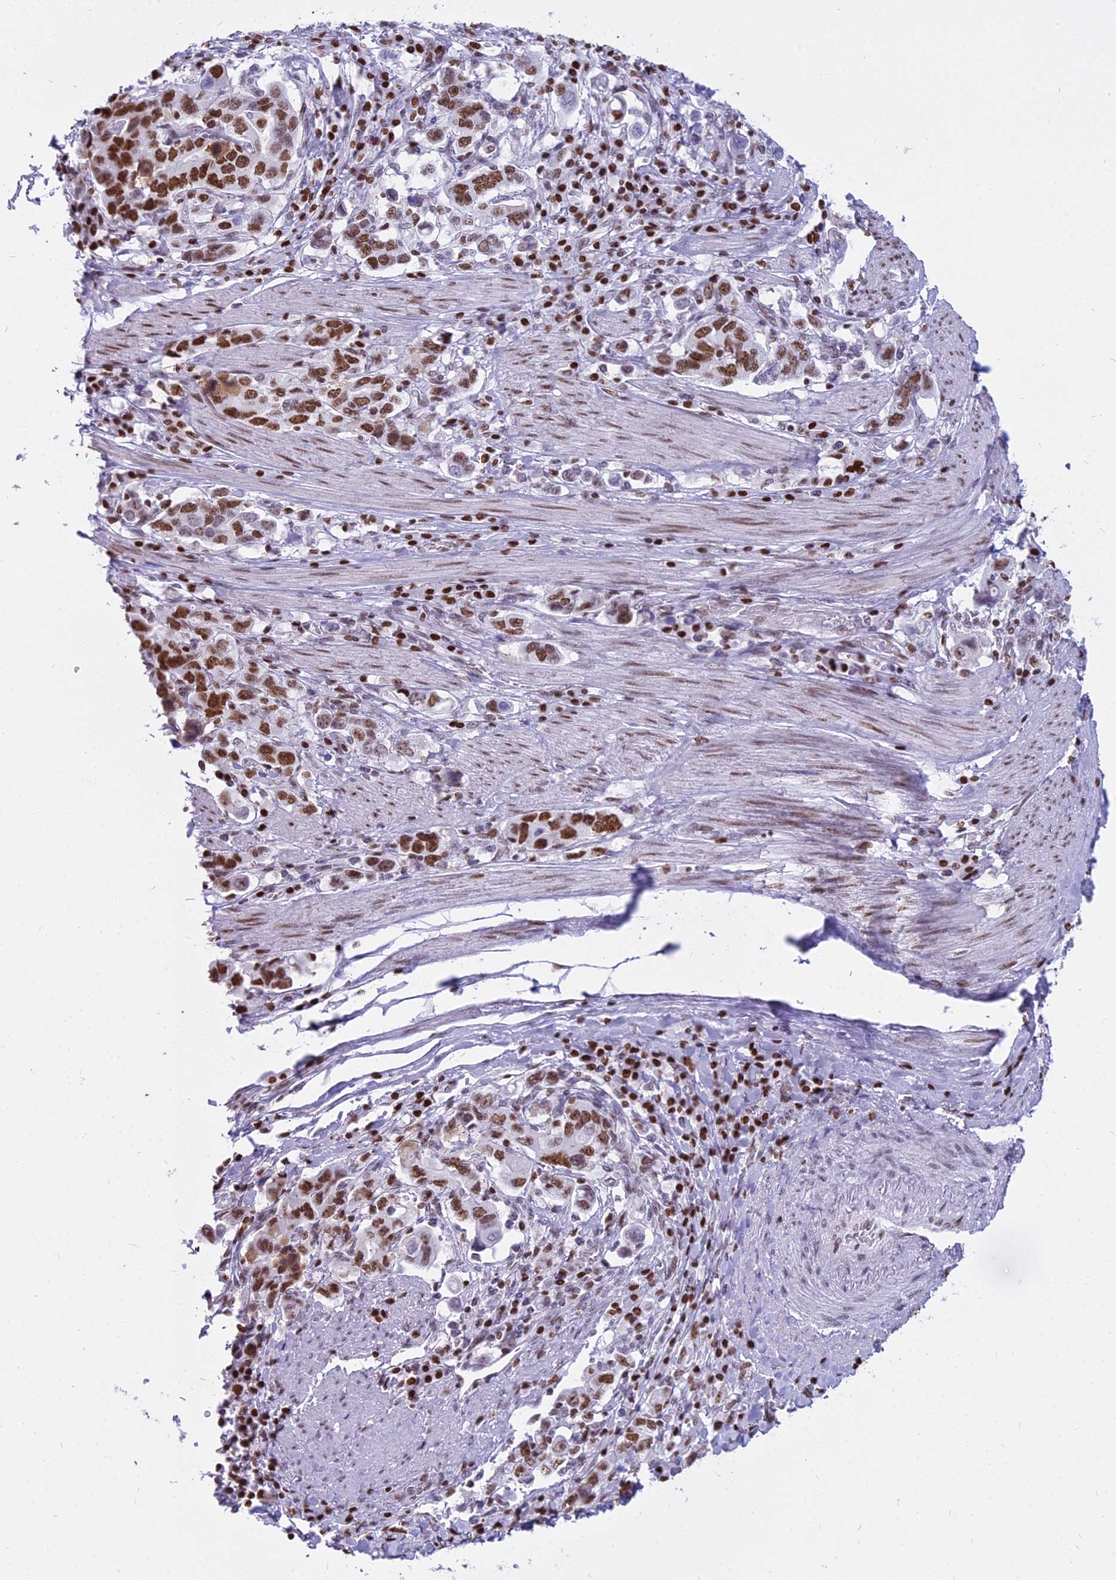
{"staining": {"intensity": "moderate", "quantity": ">75%", "location": "nuclear"}, "tissue": "stomach cancer", "cell_type": "Tumor cells", "image_type": "cancer", "snomed": [{"axis": "morphology", "description": "Adenocarcinoma, NOS"}, {"axis": "topography", "description": "Stomach, upper"}, {"axis": "topography", "description": "Stomach"}], "caption": "Immunohistochemistry photomicrograph of stomach adenocarcinoma stained for a protein (brown), which exhibits medium levels of moderate nuclear positivity in approximately >75% of tumor cells.", "gene": "PARP1", "patient": {"sex": "male", "age": 62}}